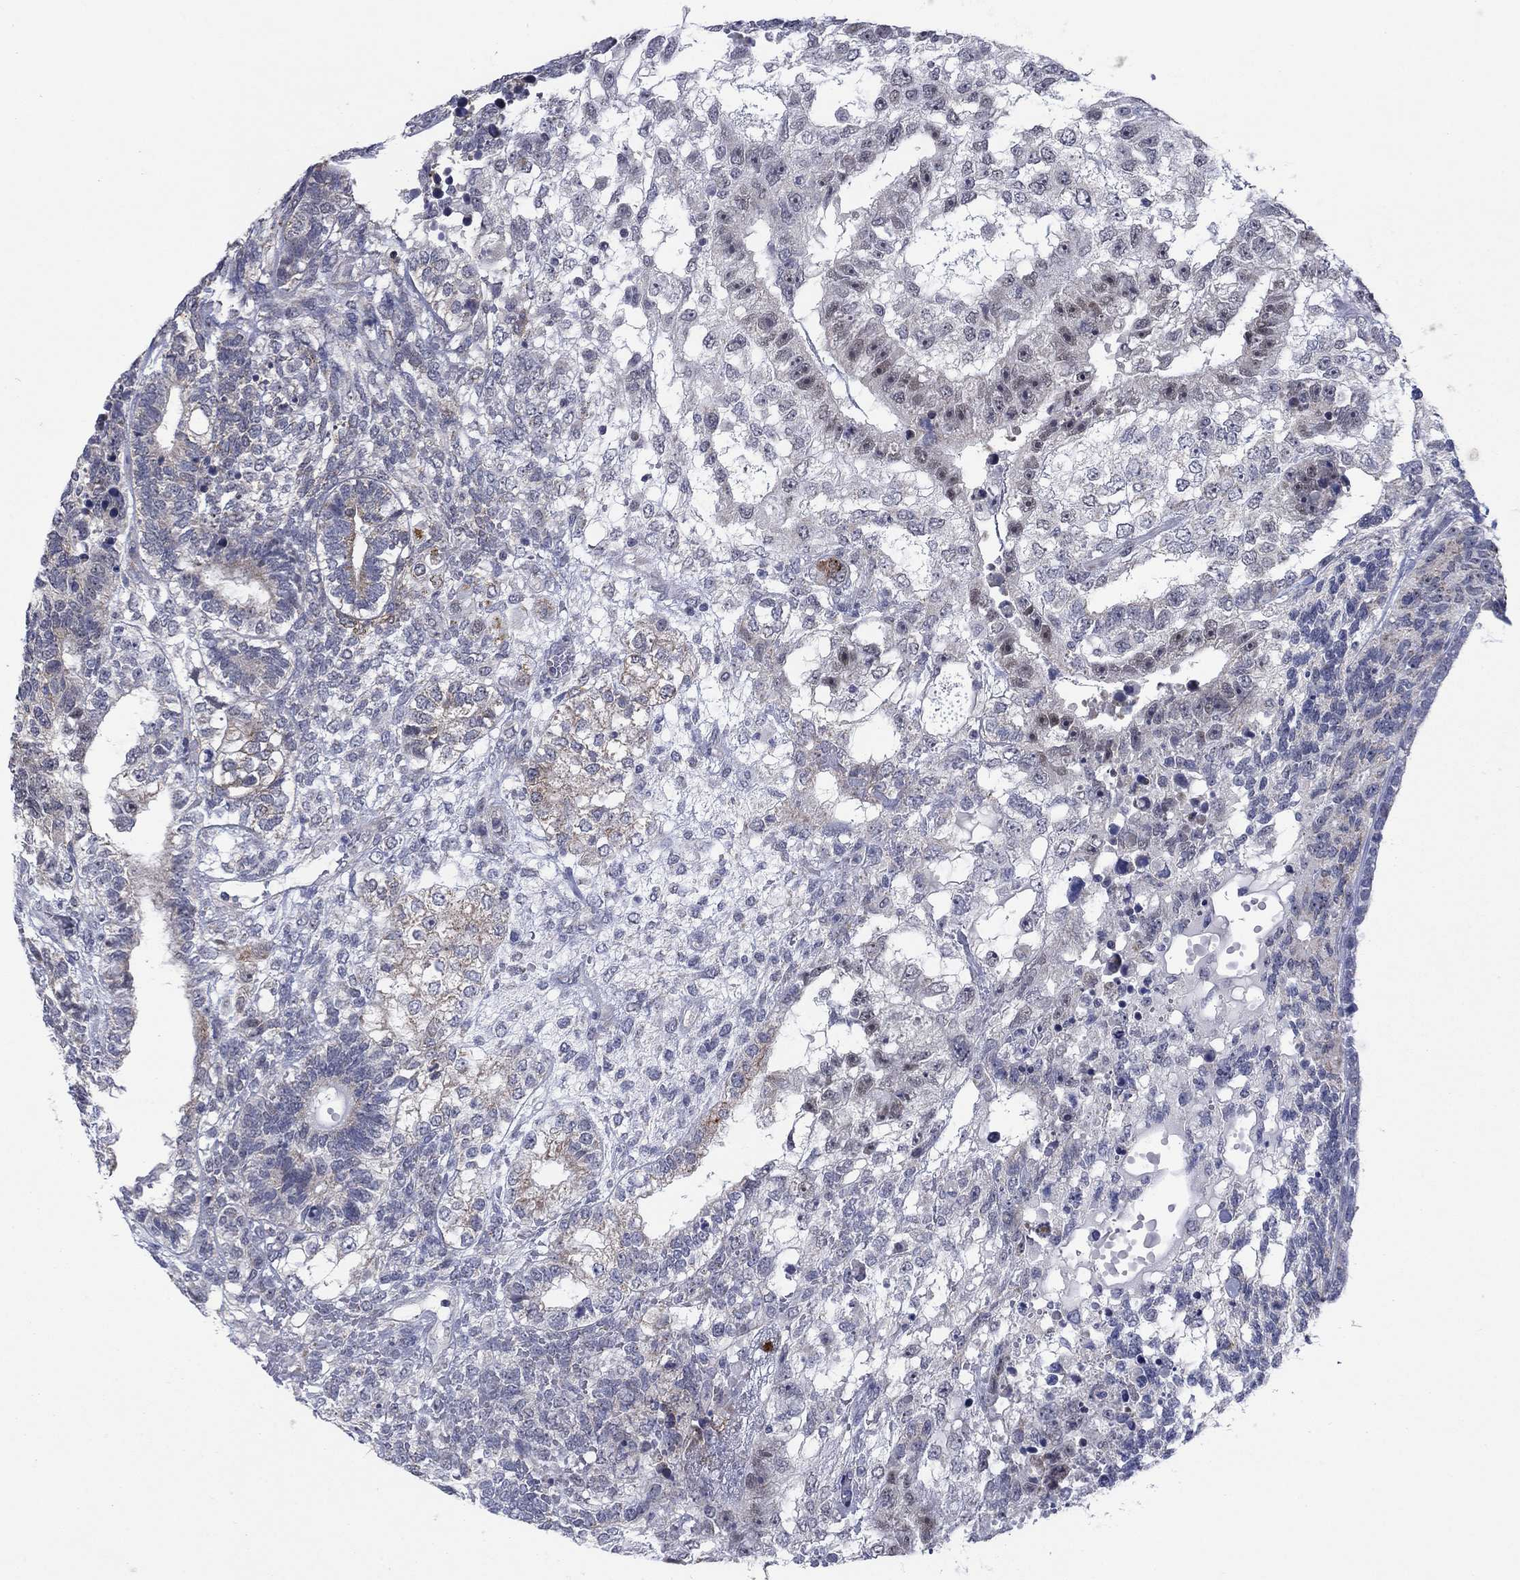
{"staining": {"intensity": "strong", "quantity": "<25%", "location": "cytoplasmic/membranous"}, "tissue": "testis cancer", "cell_type": "Tumor cells", "image_type": "cancer", "snomed": [{"axis": "morphology", "description": "Seminoma, NOS"}, {"axis": "morphology", "description": "Carcinoma, Embryonal, NOS"}, {"axis": "topography", "description": "Testis"}], "caption": "A medium amount of strong cytoplasmic/membranous staining is appreciated in about <25% of tumor cells in testis cancer (seminoma) tissue. Using DAB (3,3'-diaminobenzidine) (brown) and hematoxylin (blue) stains, captured at high magnification using brightfield microscopy.", "gene": "SDC1", "patient": {"sex": "male", "age": 41}}